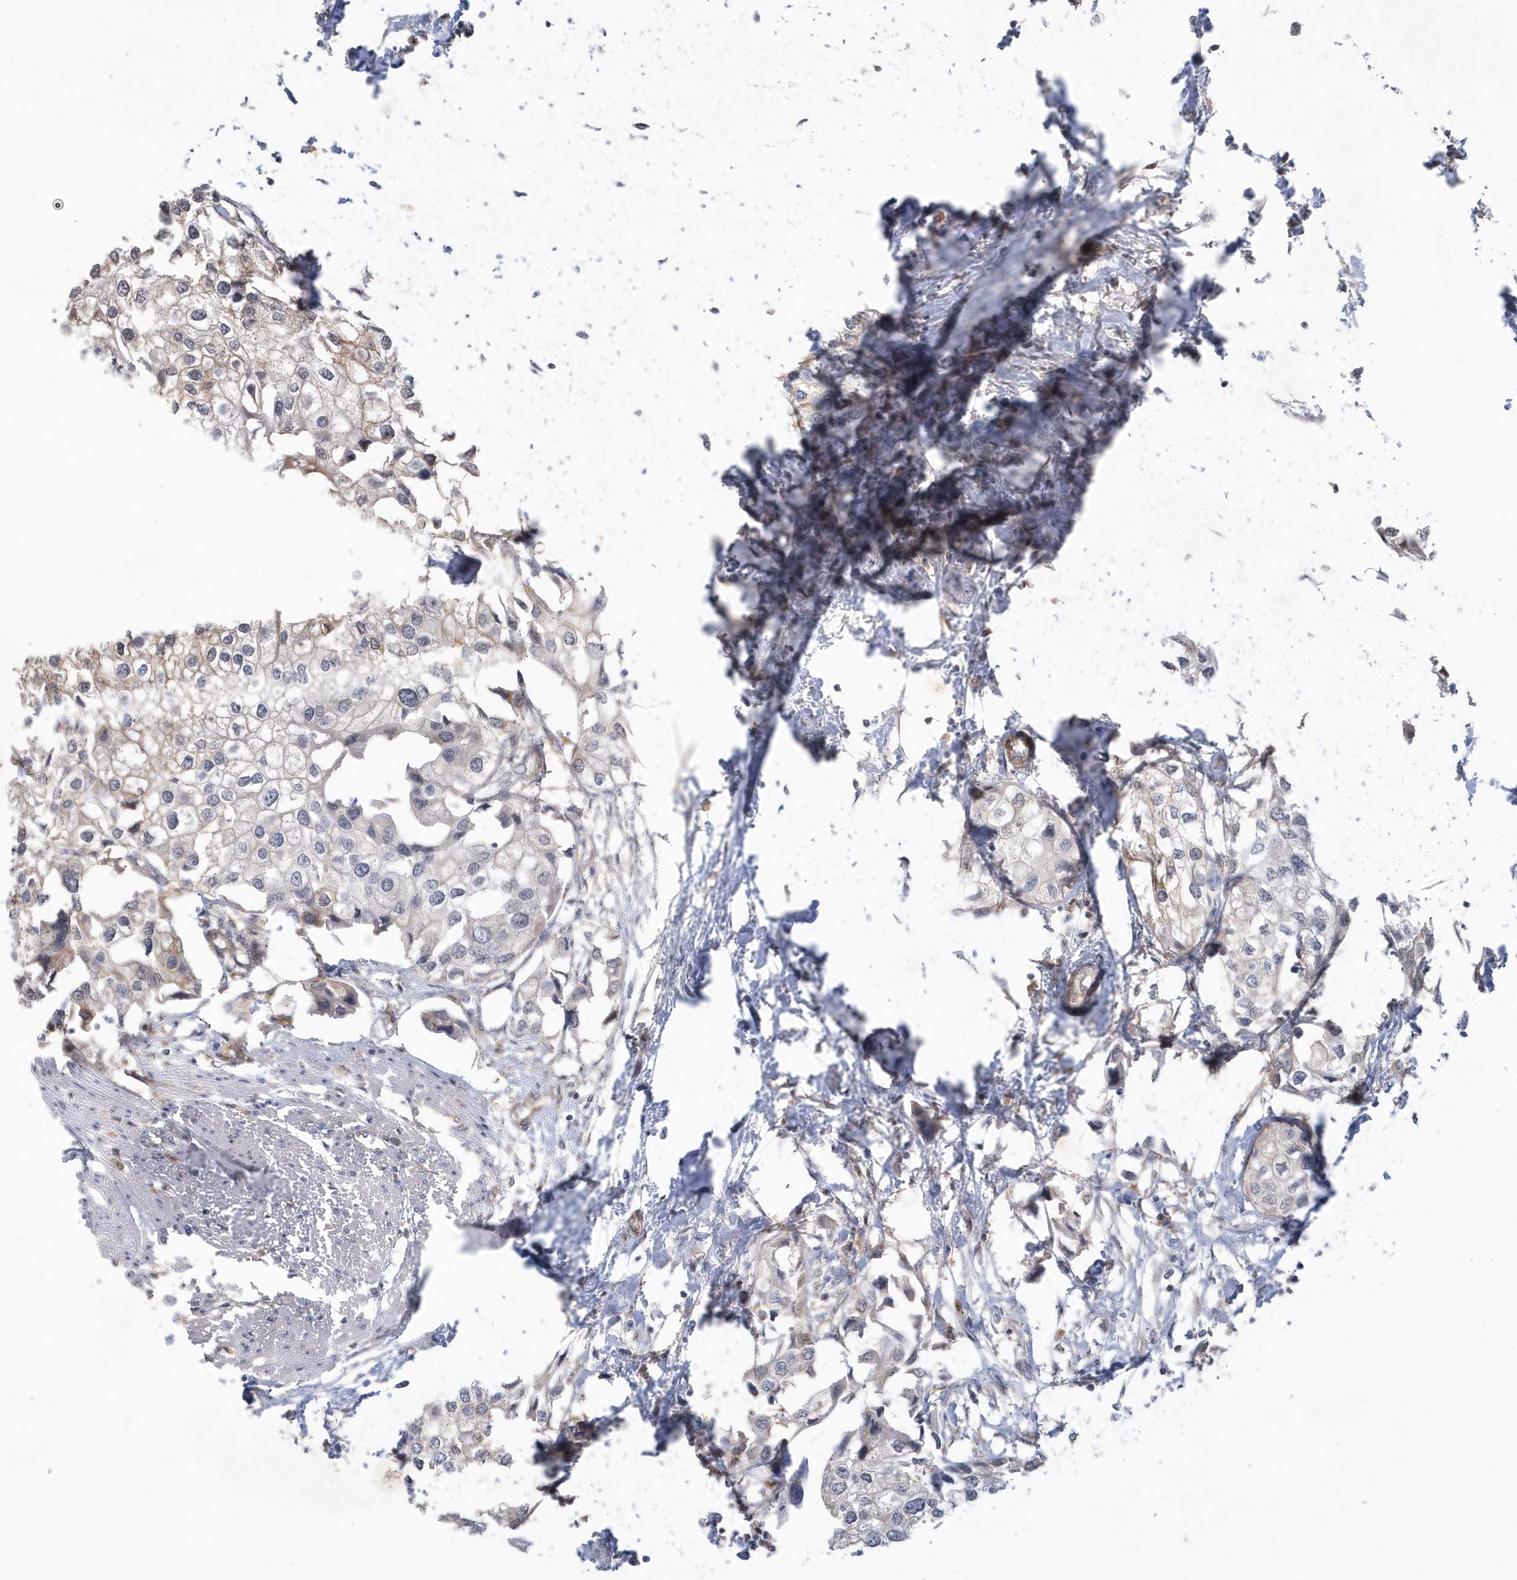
{"staining": {"intensity": "weak", "quantity": "<25%", "location": "cytoplasmic/membranous"}, "tissue": "urothelial cancer", "cell_type": "Tumor cells", "image_type": "cancer", "snomed": [{"axis": "morphology", "description": "Urothelial carcinoma, High grade"}, {"axis": "topography", "description": "Urinary bladder"}], "caption": "There is no significant staining in tumor cells of high-grade urothelial carcinoma.", "gene": "CRIP3", "patient": {"sex": "male", "age": 64}}